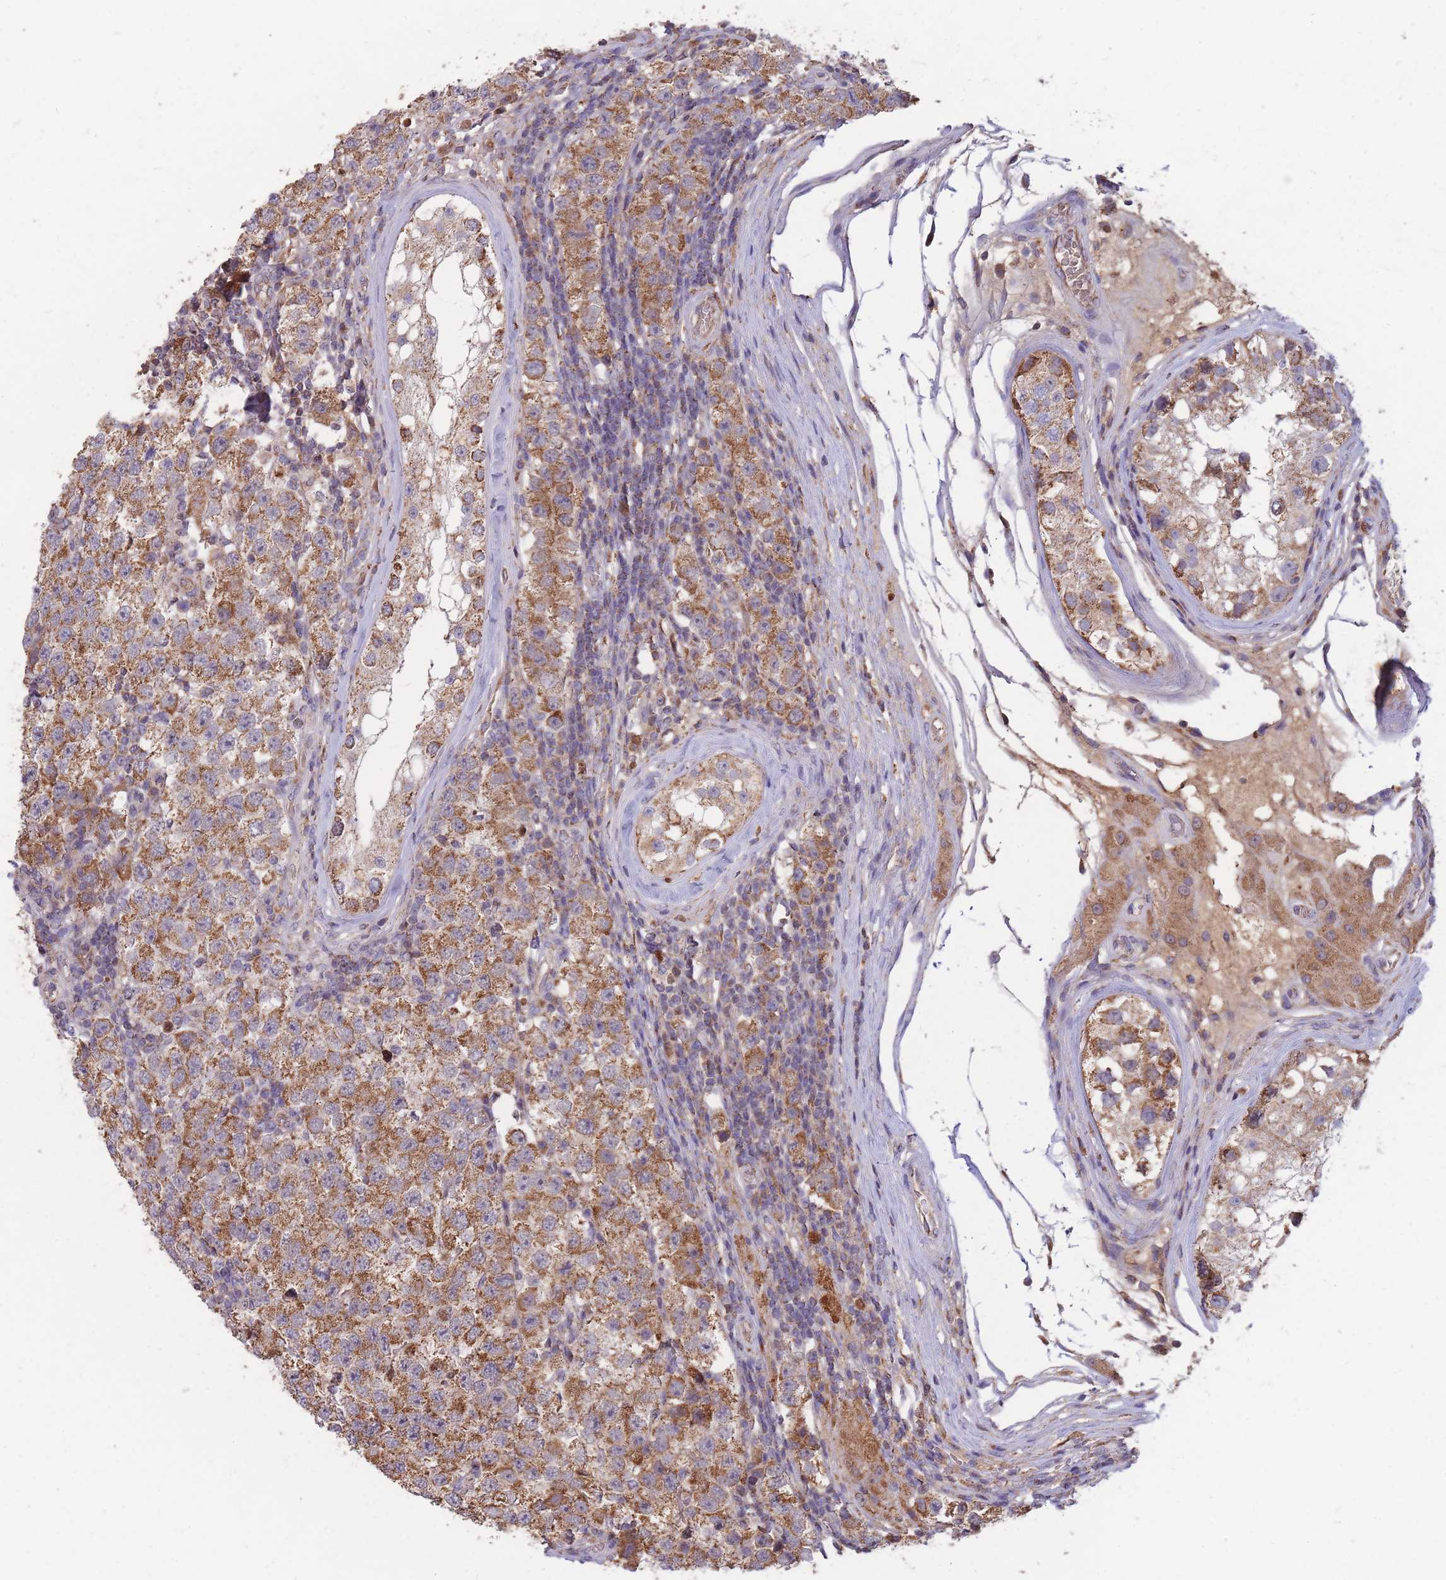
{"staining": {"intensity": "moderate", "quantity": ">75%", "location": "cytoplasmic/membranous"}, "tissue": "testis cancer", "cell_type": "Tumor cells", "image_type": "cancer", "snomed": [{"axis": "morphology", "description": "Seminoma, NOS"}, {"axis": "topography", "description": "Testis"}], "caption": "This is an image of immunohistochemistry (IHC) staining of seminoma (testis), which shows moderate expression in the cytoplasmic/membranous of tumor cells.", "gene": "PTPMT1", "patient": {"sex": "male", "age": 34}}